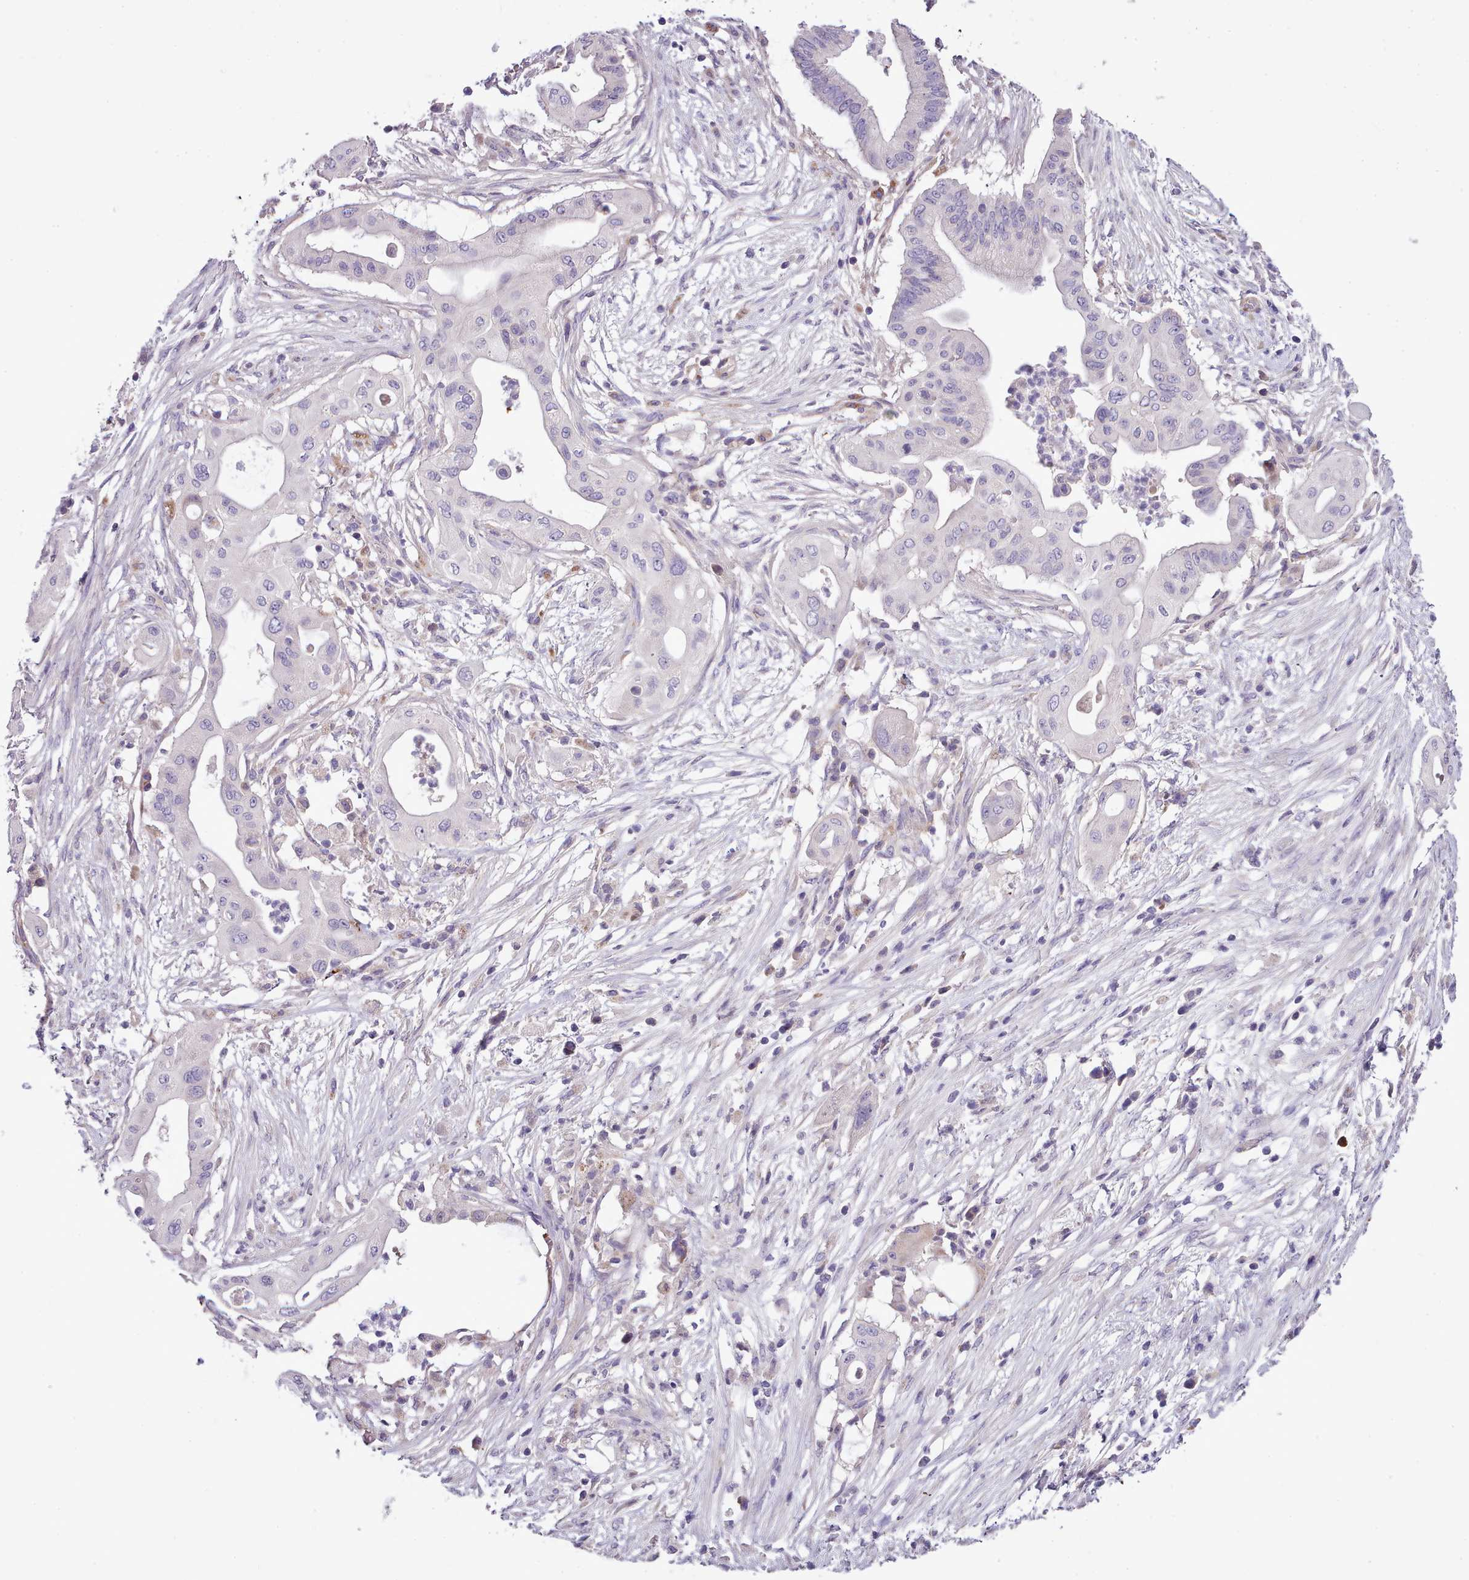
{"staining": {"intensity": "negative", "quantity": "none", "location": "none"}, "tissue": "pancreatic cancer", "cell_type": "Tumor cells", "image_type": "cancer", "snomed": [{"axis": "morphology", "description": "Adenocarcinoma, NOS"}, {"axis": "topography", "description": "Pancreas"}], "caption": "Adenocarcinoma (pancreatic) was stained to show a protein in brown. There is no significant positivity in tumor cells.", "gene": "SETX", "patient": {"sex": "male", "age": 68}}